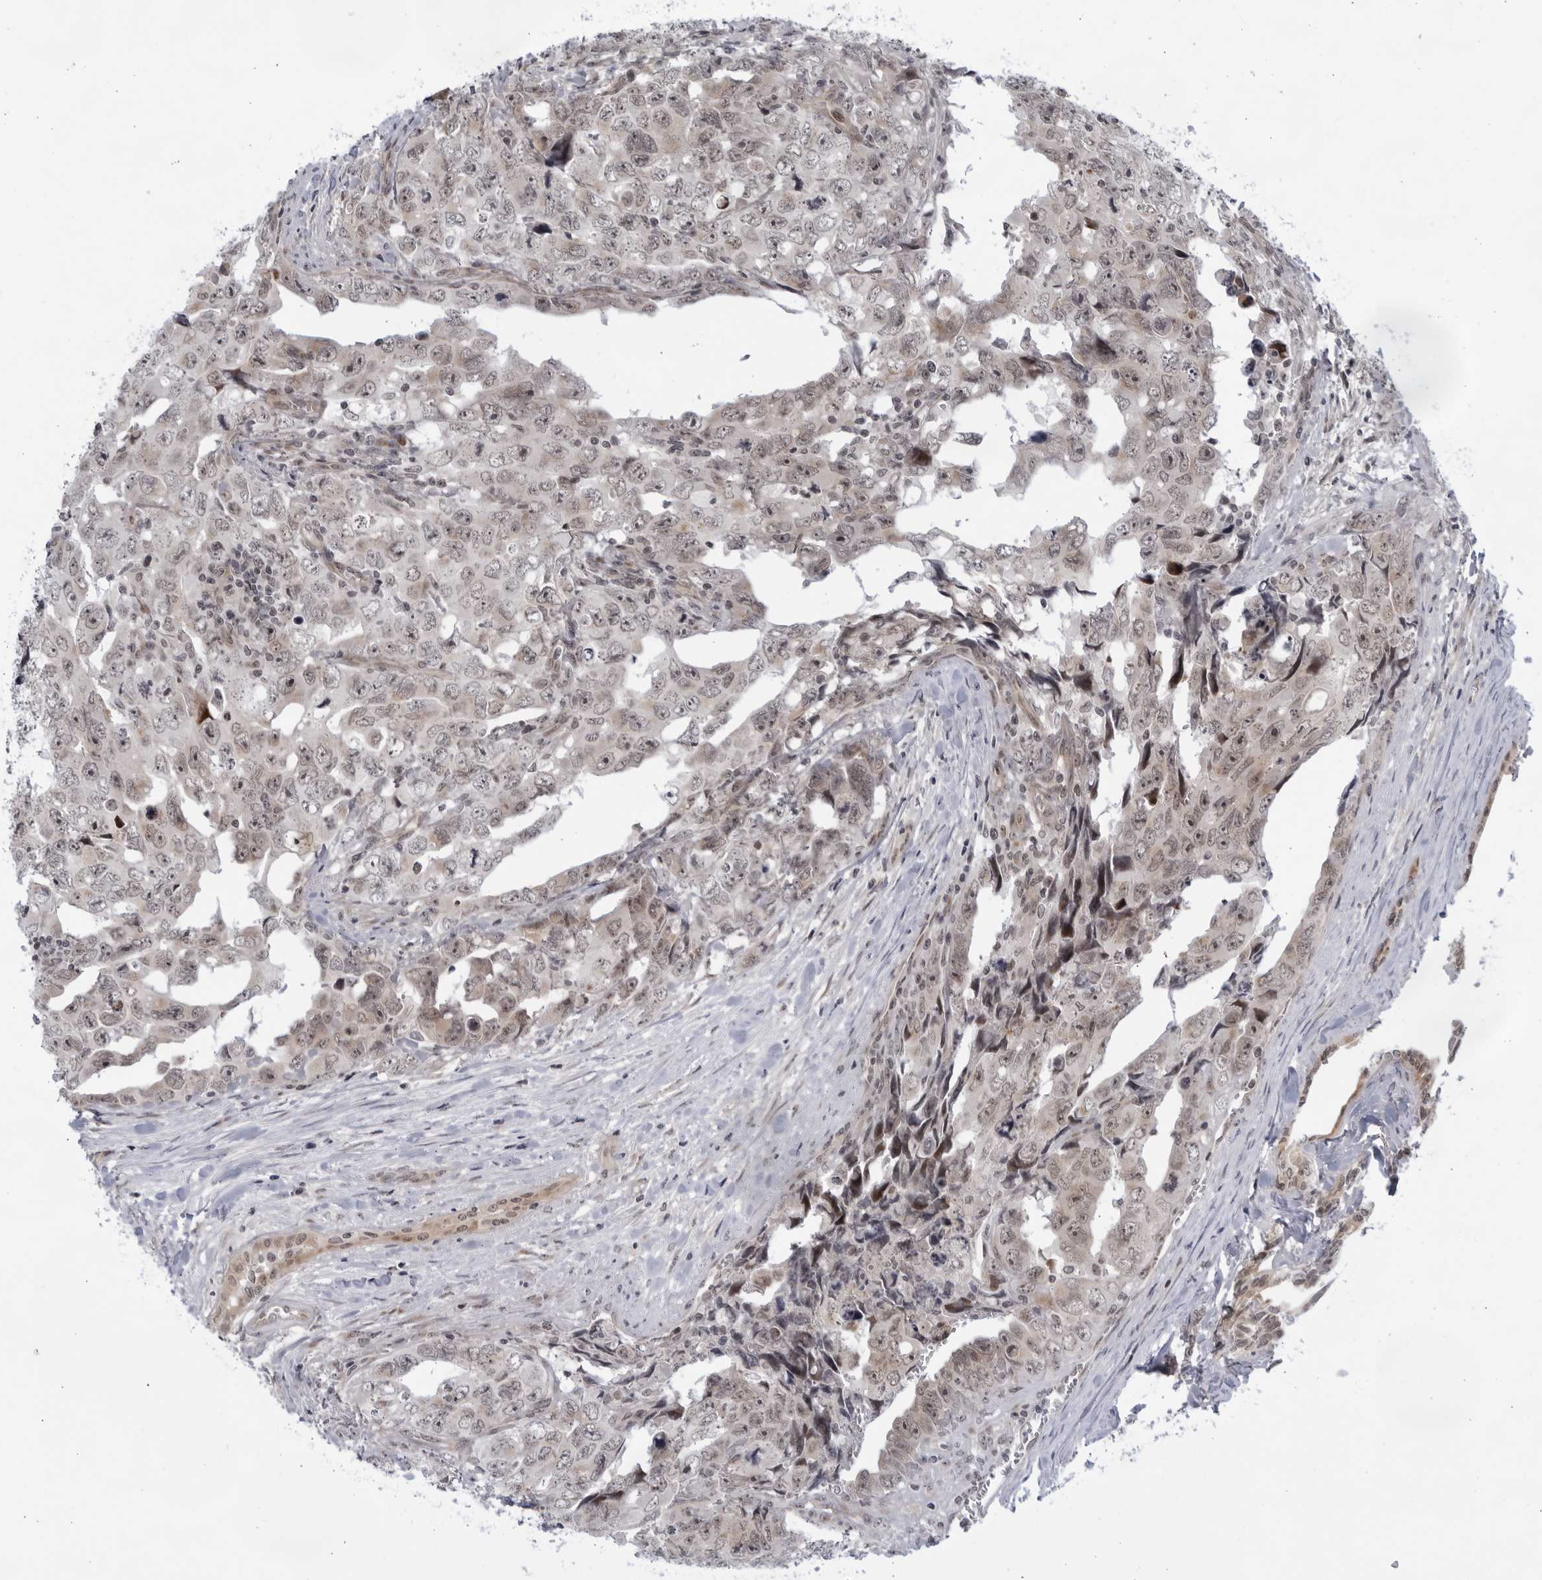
{"staining": {"intensity": "weak", "quantity": ">75%", "location": "nuclear"}, "tissue": "testis cancer", "cell_type": "Tumor cells", "image_type": "cancer", "snomed": [{"axis": "morphology", "description": "Carcinoma, Embryonal, NOS"}, {"axis": "topography", "description": "Testis"}], "caption": "There is low levels of weak nuclear expression in tumor cells of testis cancer, as demonstrated by immunohistochemical staining (brown color).", "gene": "ITGB3BP", "patient": {"sex": "male", "age": 28}}